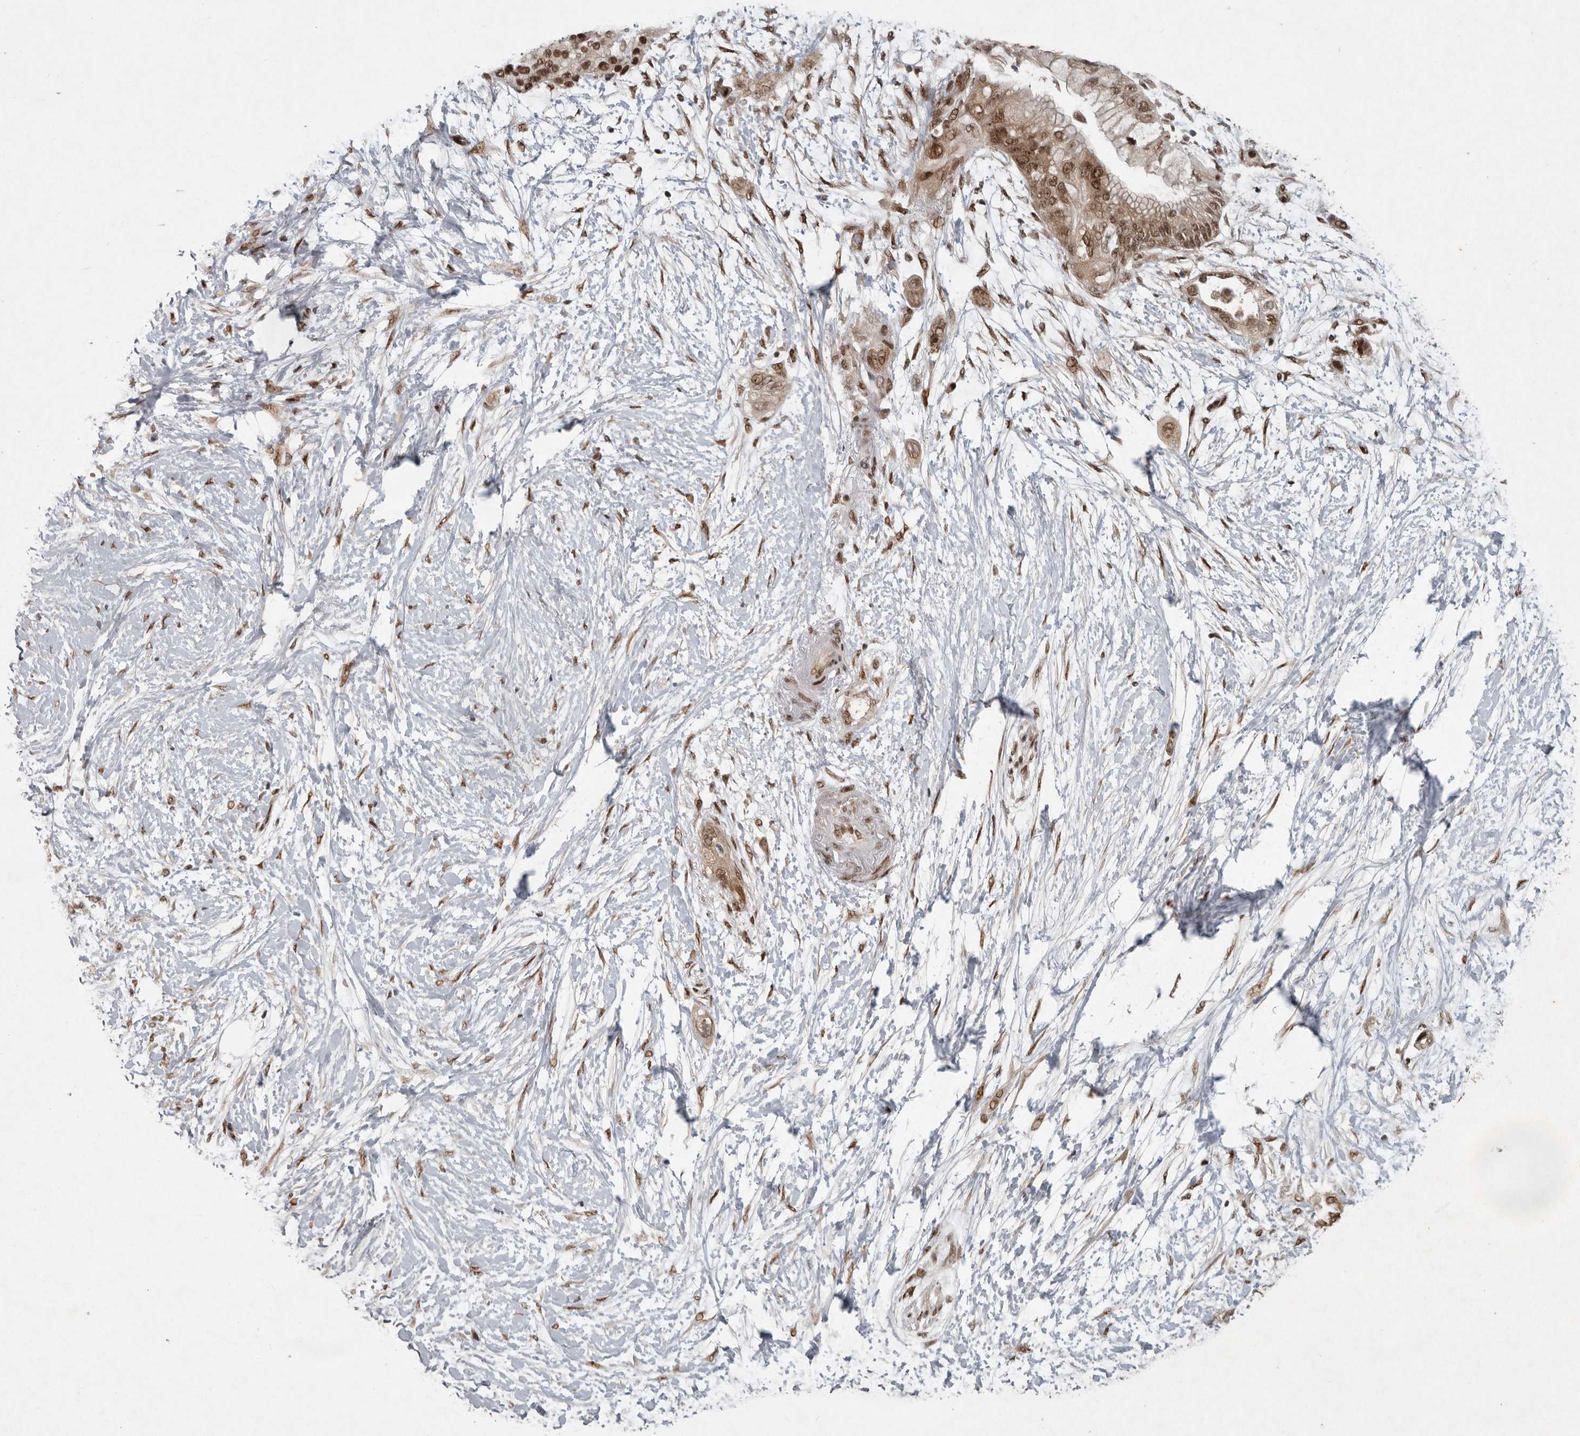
{"staining": {"intensity": "moderate", "quantity": ">75%", "location": "cytoplasmic/membranous,nuclear"}, "tissue": "pancreatic cancer", "cell_type": "Tumor cells", "image_type": "cancer", "snomed": [{"axis": "morphology", "description": "Adenocarcinoma, NOS"}, {"axis": "topography", "description": "Pancreas"}], "caption": "An image of human pancreatic cancer stained for a protein shows moderate cytoplasmic/membranous and nuclear brown staining in tumor cells.", "gene": "CDC27", "patient": {"sex": "male", "age": 53}}